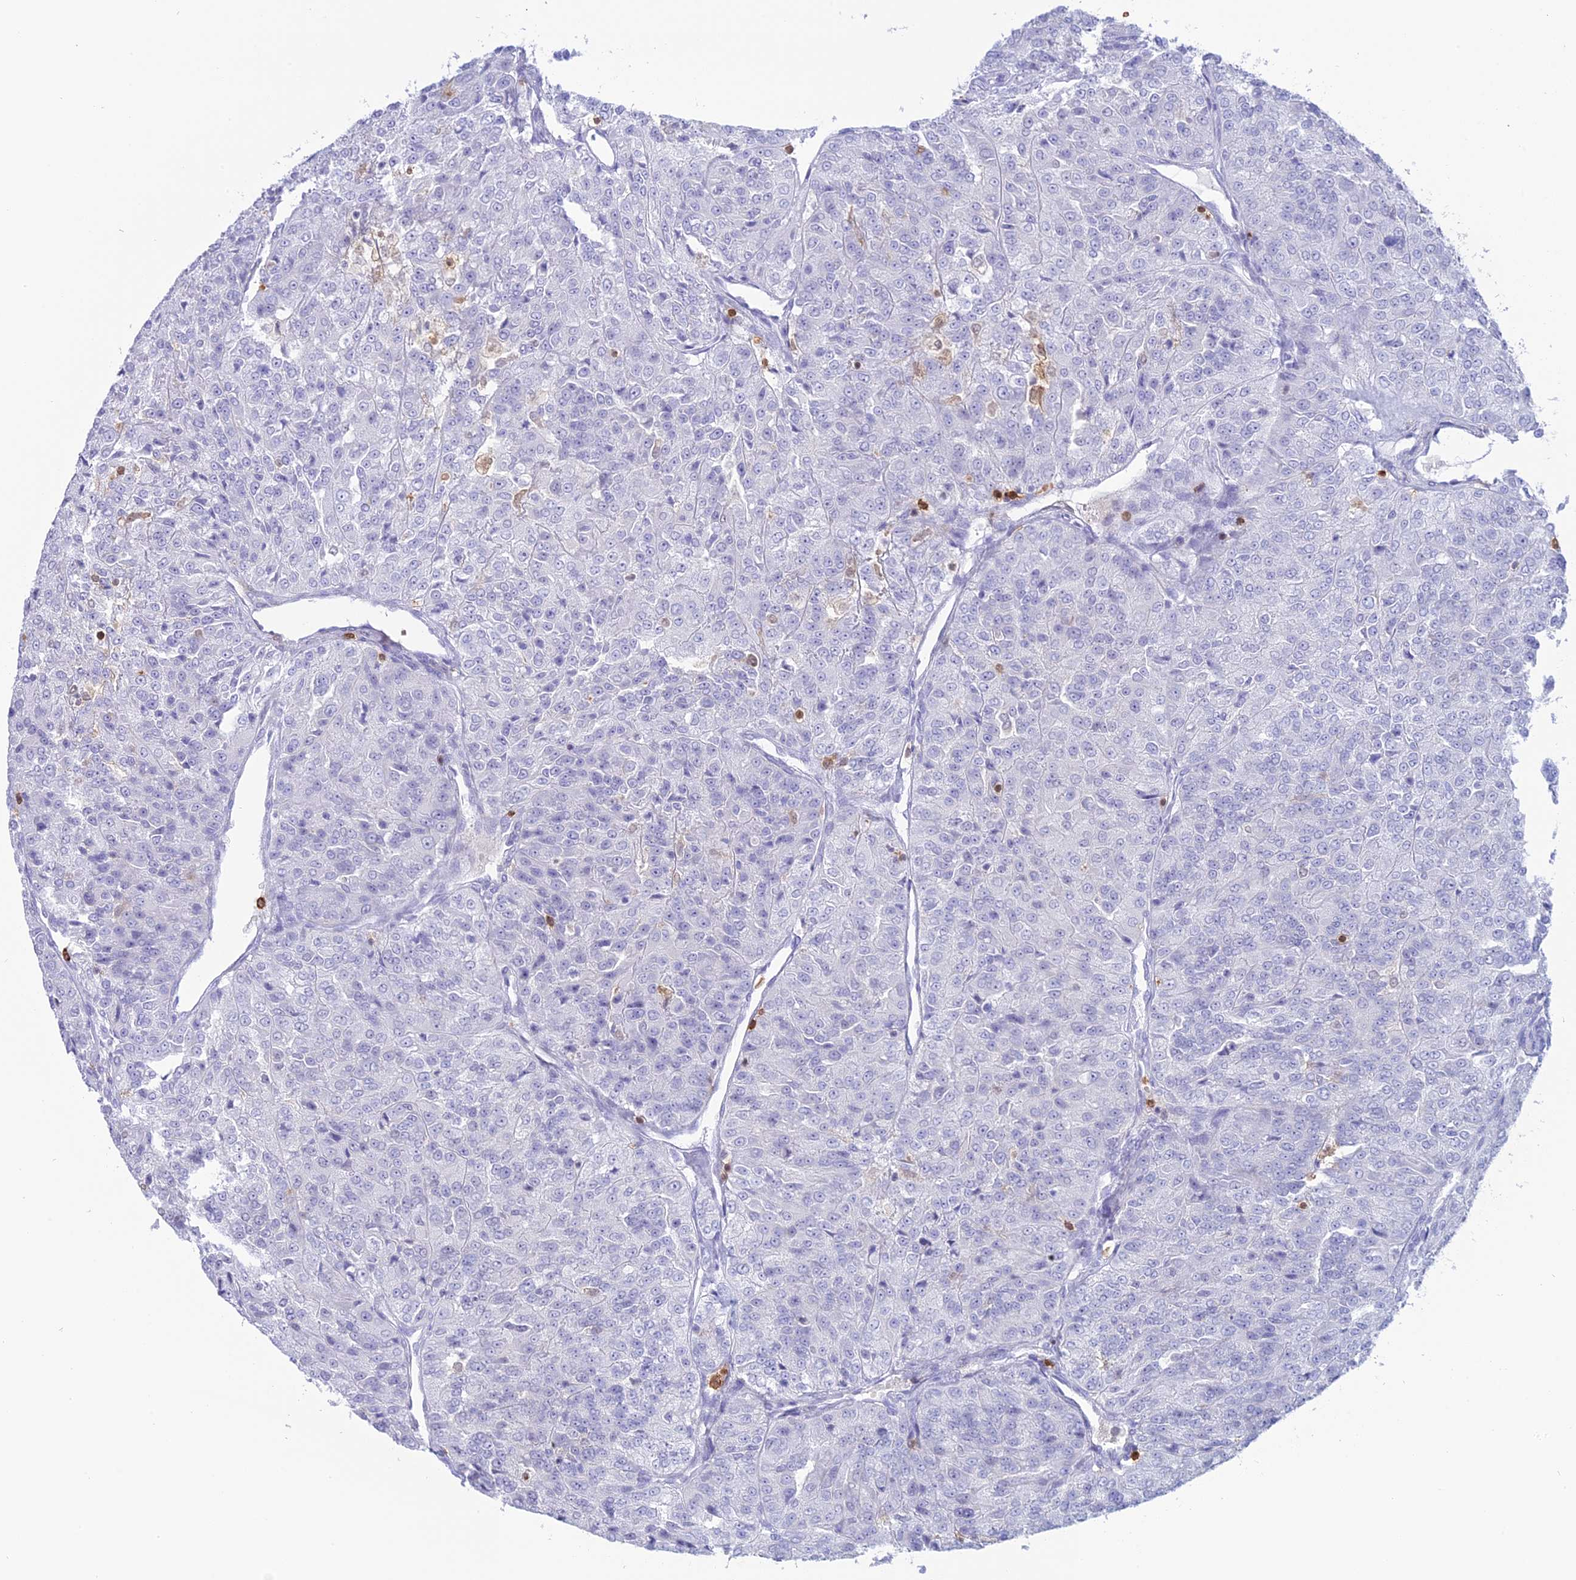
{"staining": {"intensity": "negative", "quantity": "none", "location": "none"}, "tissue": "renal cancer", "cell_type": "Tumor cells", "image_type": "cancer", "snomed": [{"axis": "morphology", "description": "Adenocarcinoma, NOS"}, {"axis": "topography", "description": "Kidney"}], "caption": "DAB immunohistochemical staining of renal adenocarcinoma exhibits no significant positivity in tumor cells.", "gene": "PGBD4", "patient": {"sex": "female", "age": 63}}